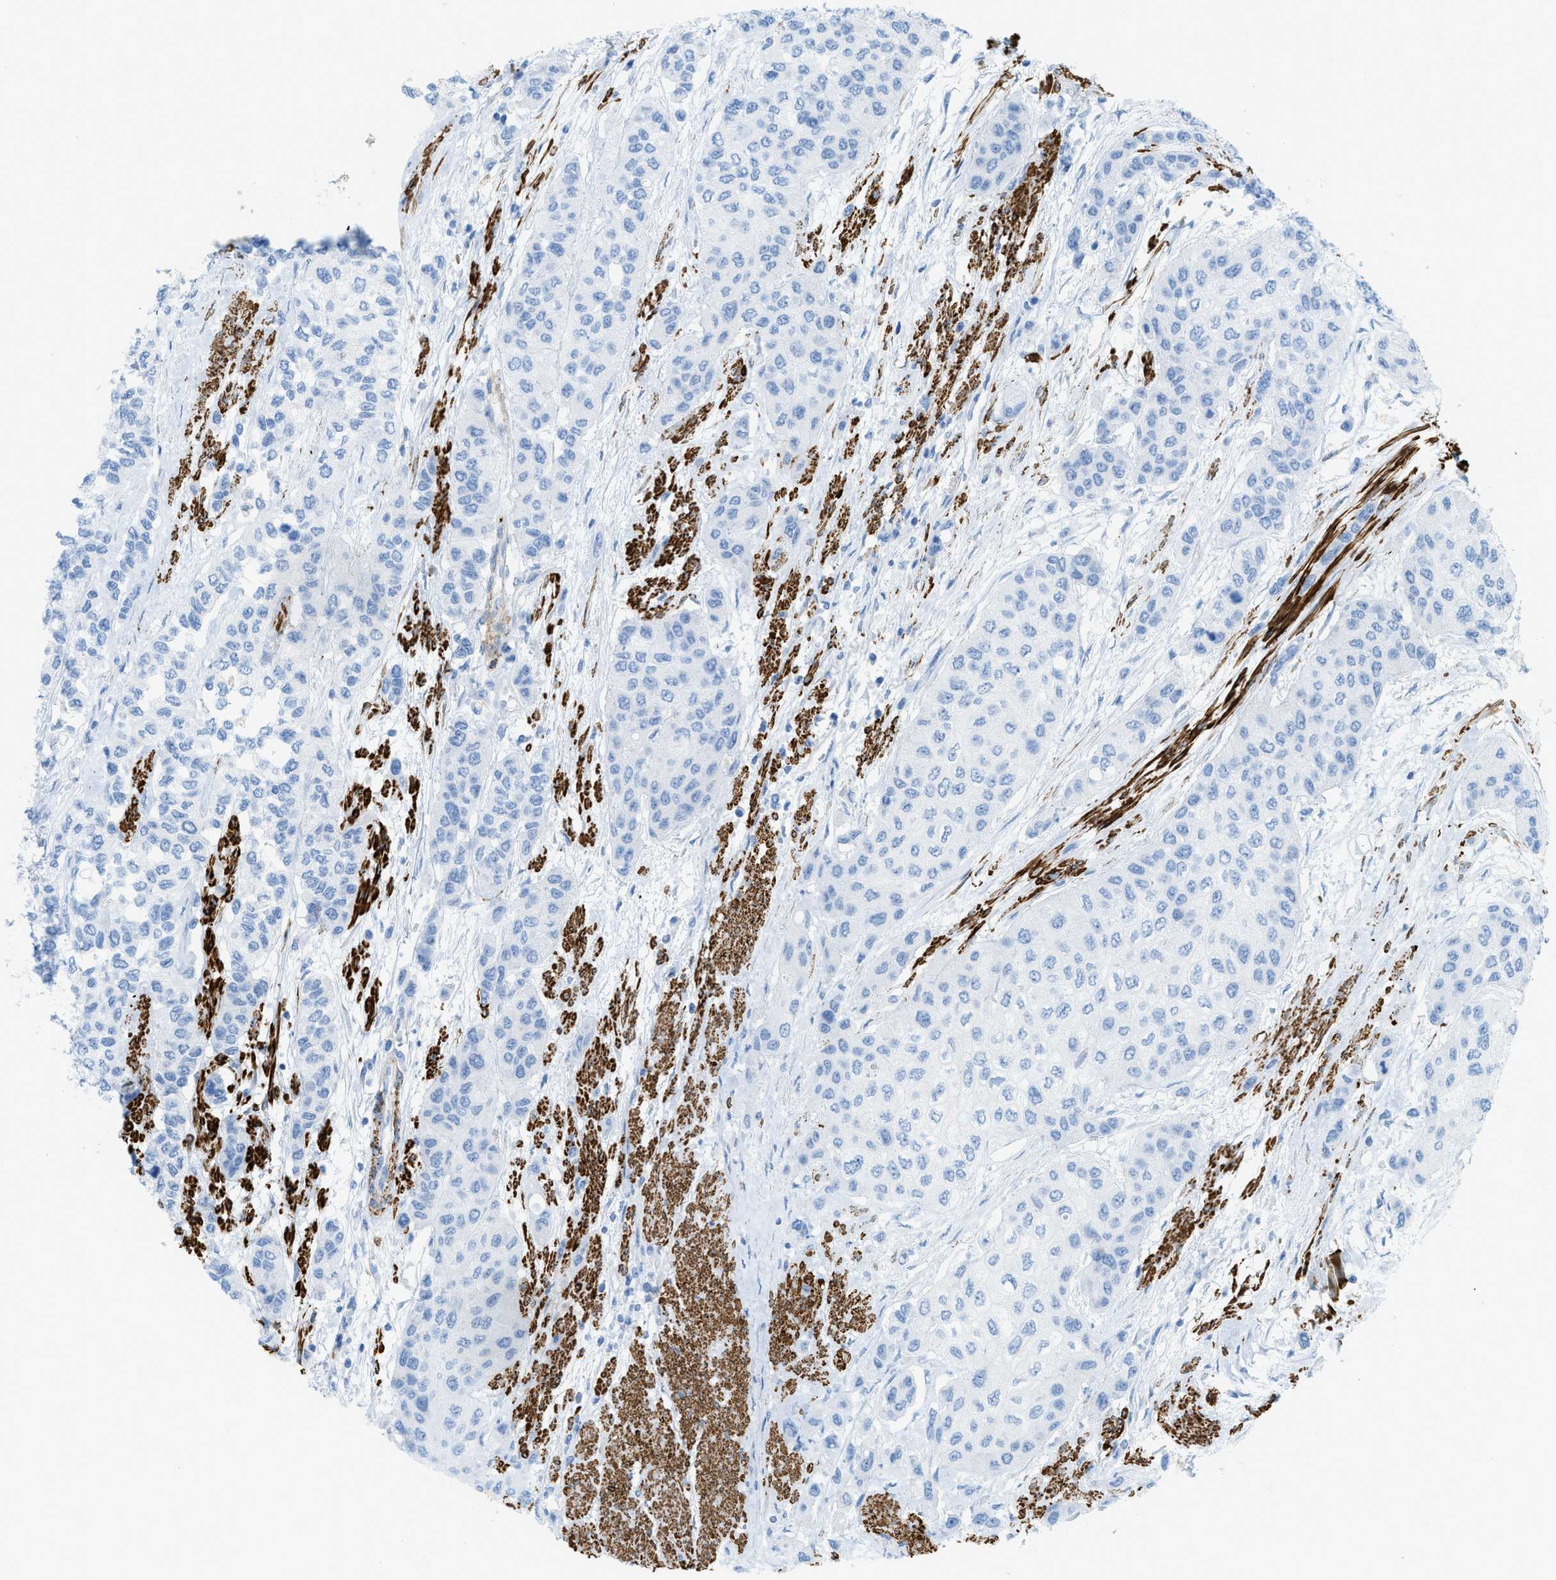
{"staining": {"intensity": "negative", "quantity": "none", "location": "none"}, "tissue": "urothelial cancer", "cell_type": "Tumor cells", "image_type": "cancer", "snomed": [{"axis": "morphology", "description": "Urothelial carcinoma, High grade"}, {"axis": "topography", "description": "Urinary bladder"}], "caption": "Immunohistochemistry of human urothelial cancer shows no staining in tumor cells. (DAB immunohistochemistry (IHC), high magnification).", "gene": "MYH11", "patient": {"sex": "female", "age": 56}}